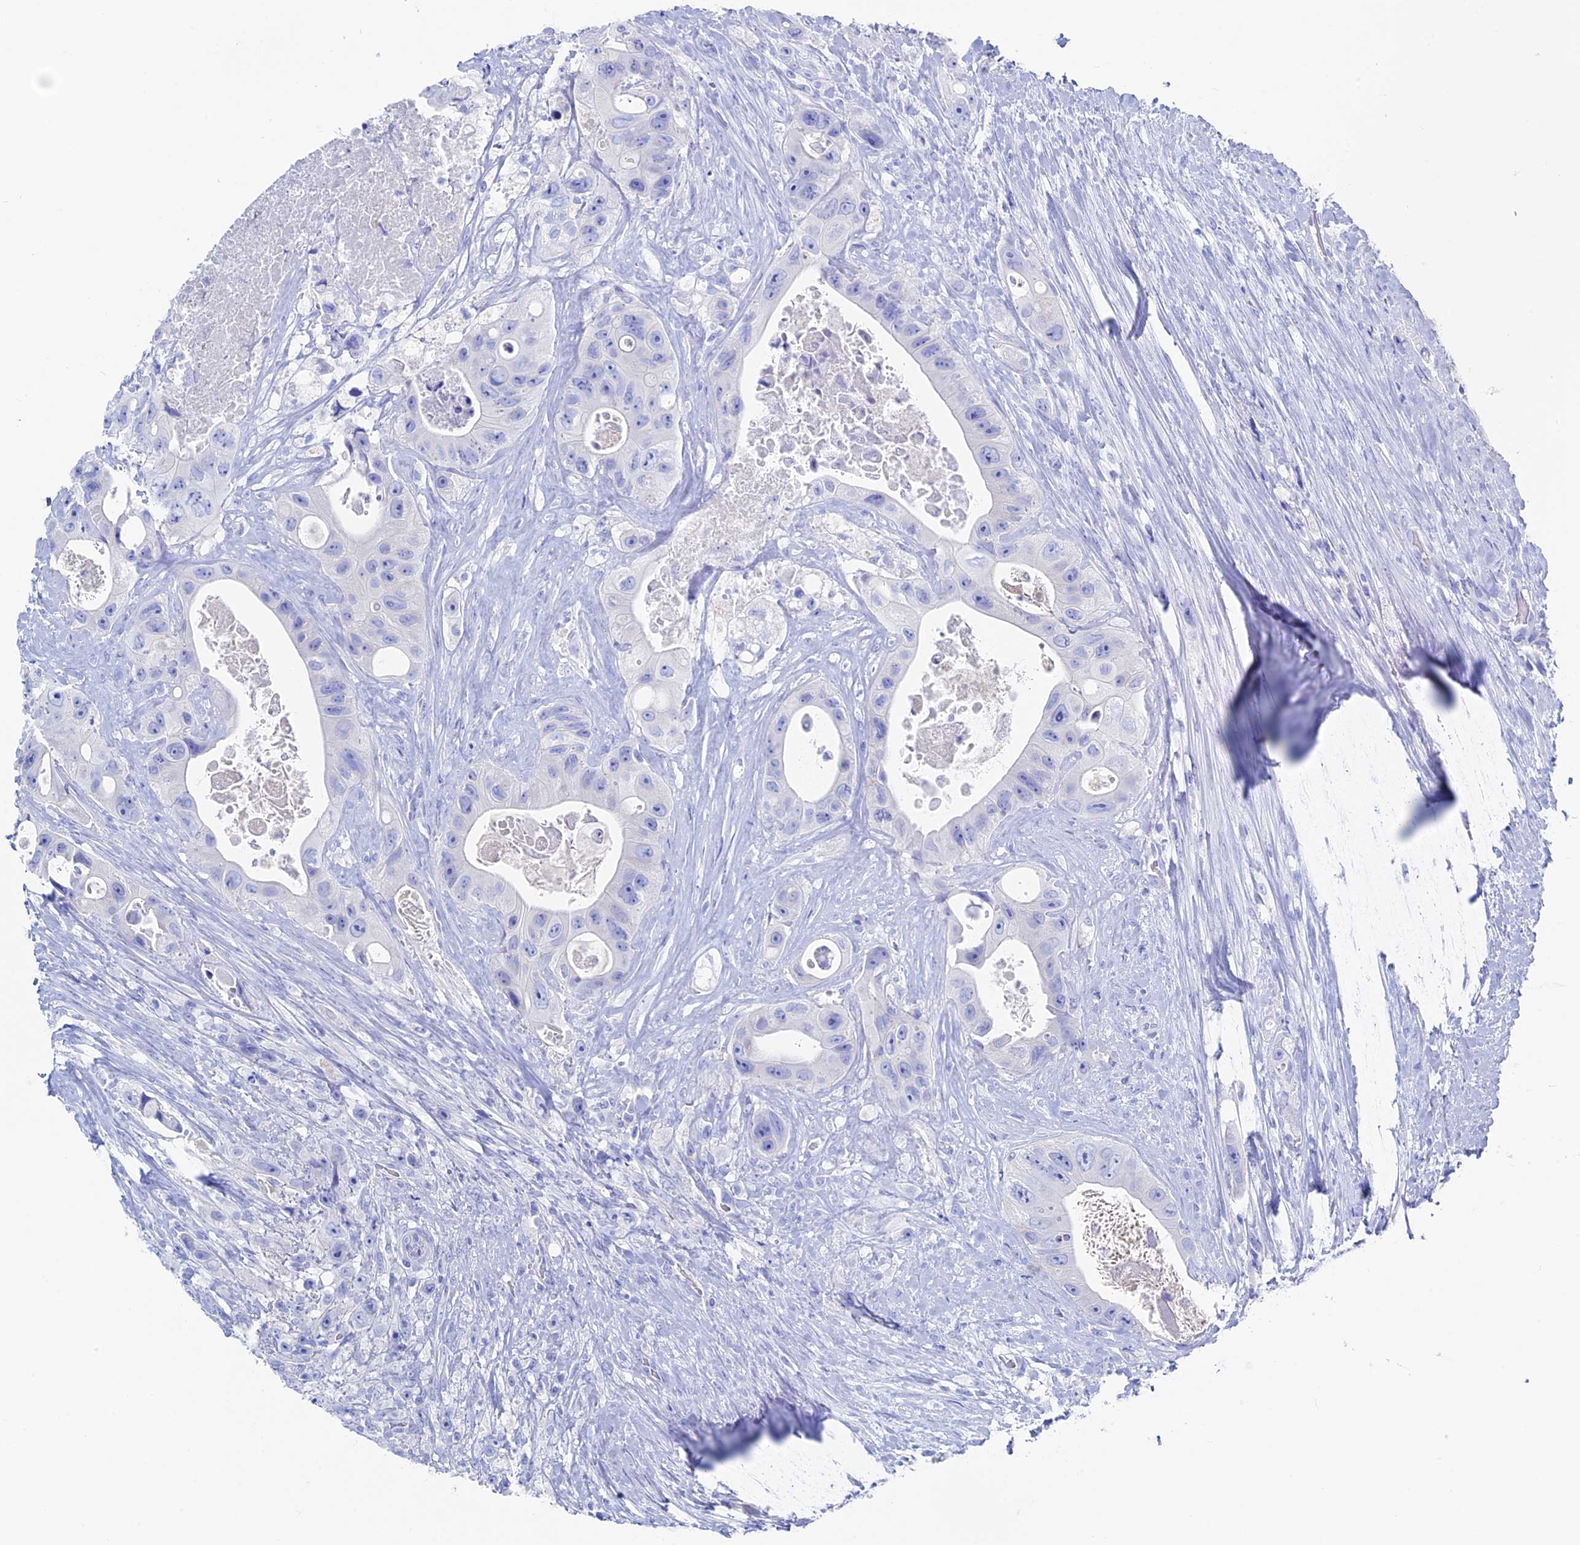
{"staining": {"intensity": "negative", "quantity": "none", "location": "none"}, "tissue": "colorectal cancer", "cell_type": "Tumor cells", "image_type": "cancer", "snomed": [{"axis": "morphology", "description": "Adenocarcinoma, NOS"}, {"axis": "topography", "description": "Colon"}], "caption": "High power microscopy micrograph of an IHC image of adenocarcinoma (colorectal), revealing no significant staining in tumor cells.", "gene": "UNC119", "patient": {"sex": "female", "age": 46}}